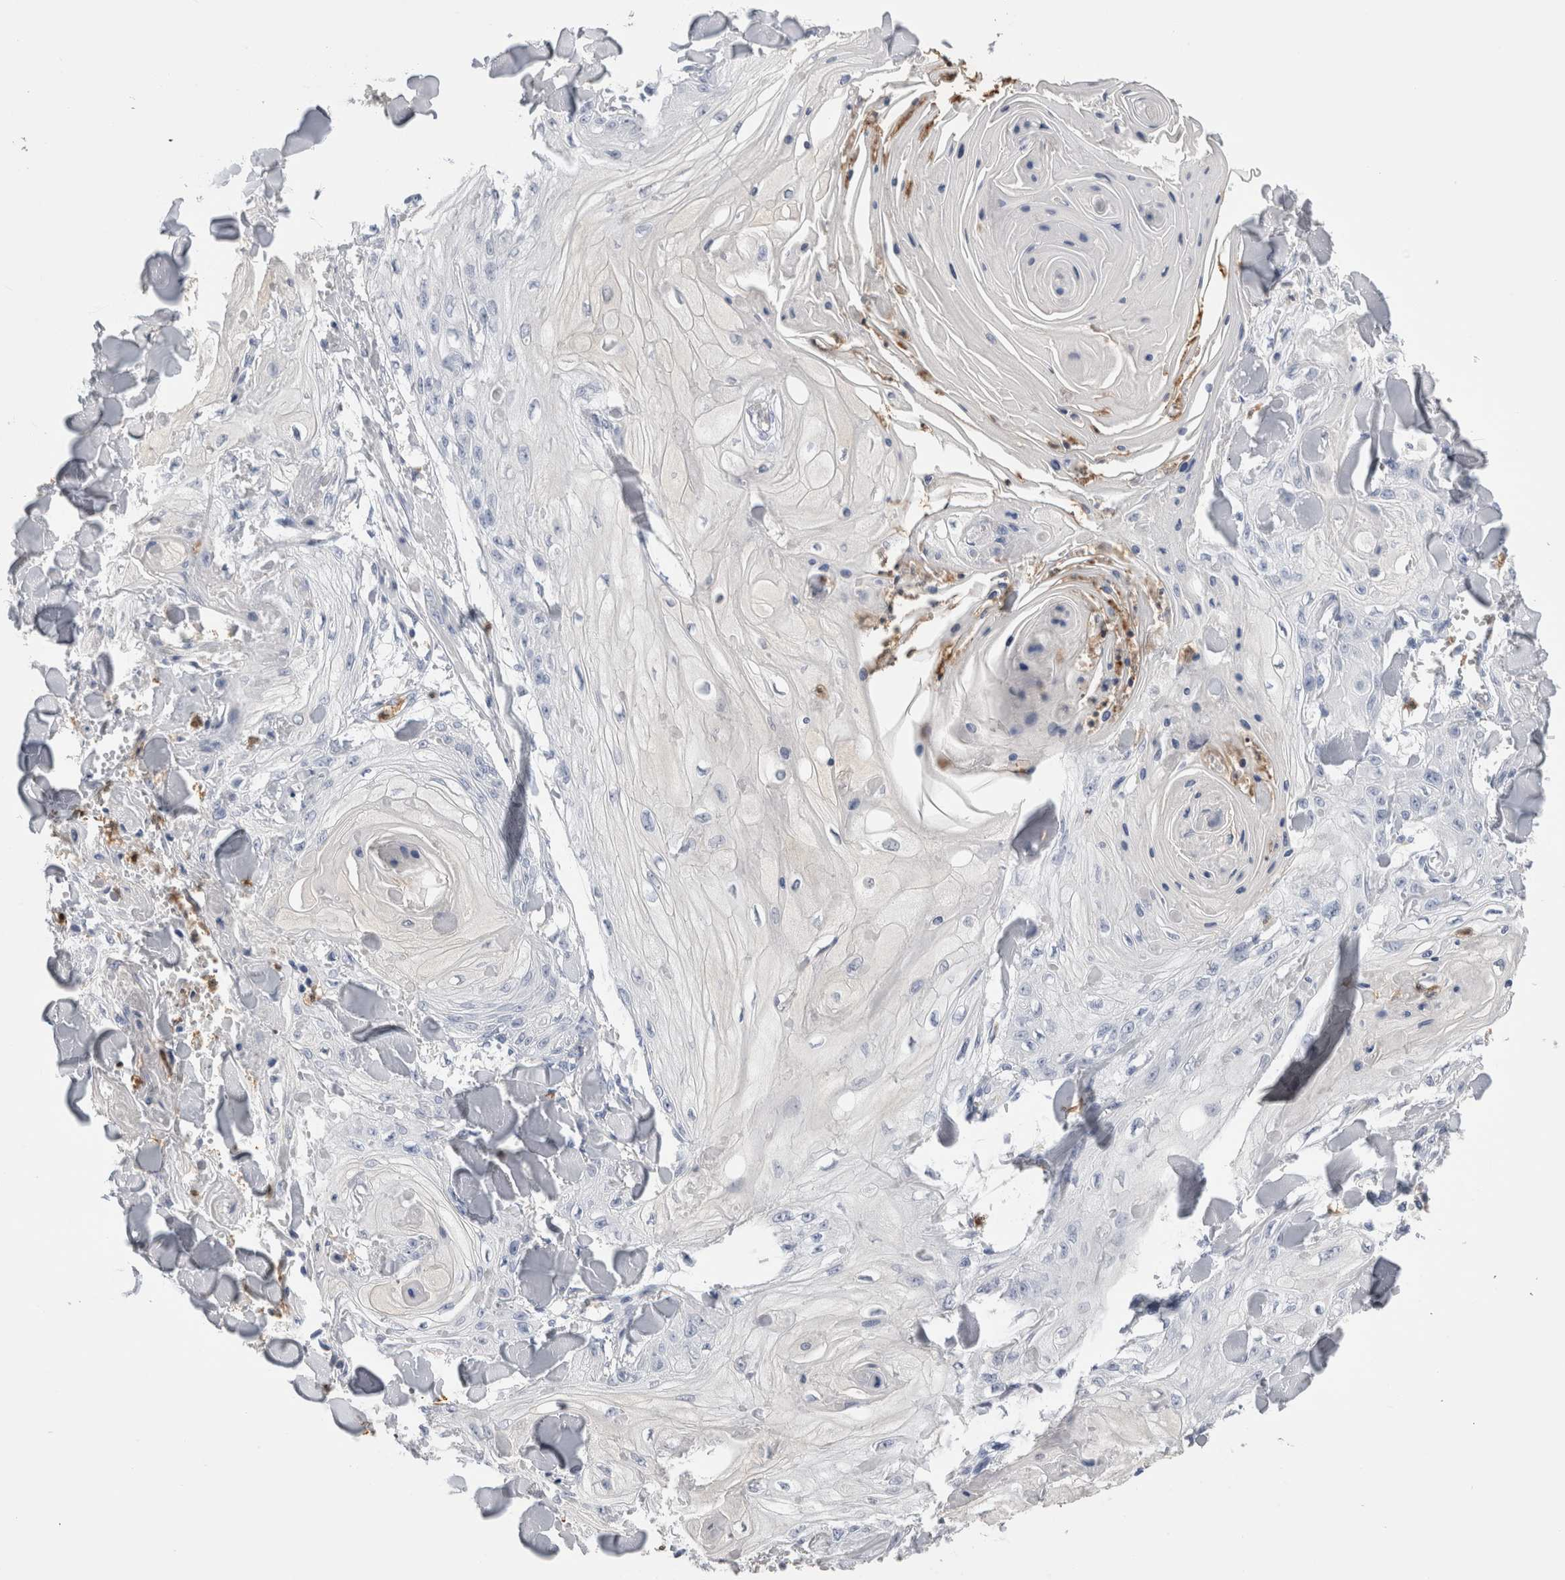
{"staining": {"intensity": "negative", "quantity": "none", "location": "none"}, "tissue": "skin cancer", "cell_type": "Tumor cells", "image_type": "cancer", "snomed": [{"axis": "morphology", "description": "Squamous cell carcinoma, NOS"}, {"axis": "topography", "description": "Skin"}], "caption": "IHC micrograph of neoplastic tissue: human skin cancer stained with DAB (3,3'-diaminobenzidine) reveals no significant protein positivity in tumor cells.", "gene": "S100A12", "patient": {"sex": "male", "age": 74}}